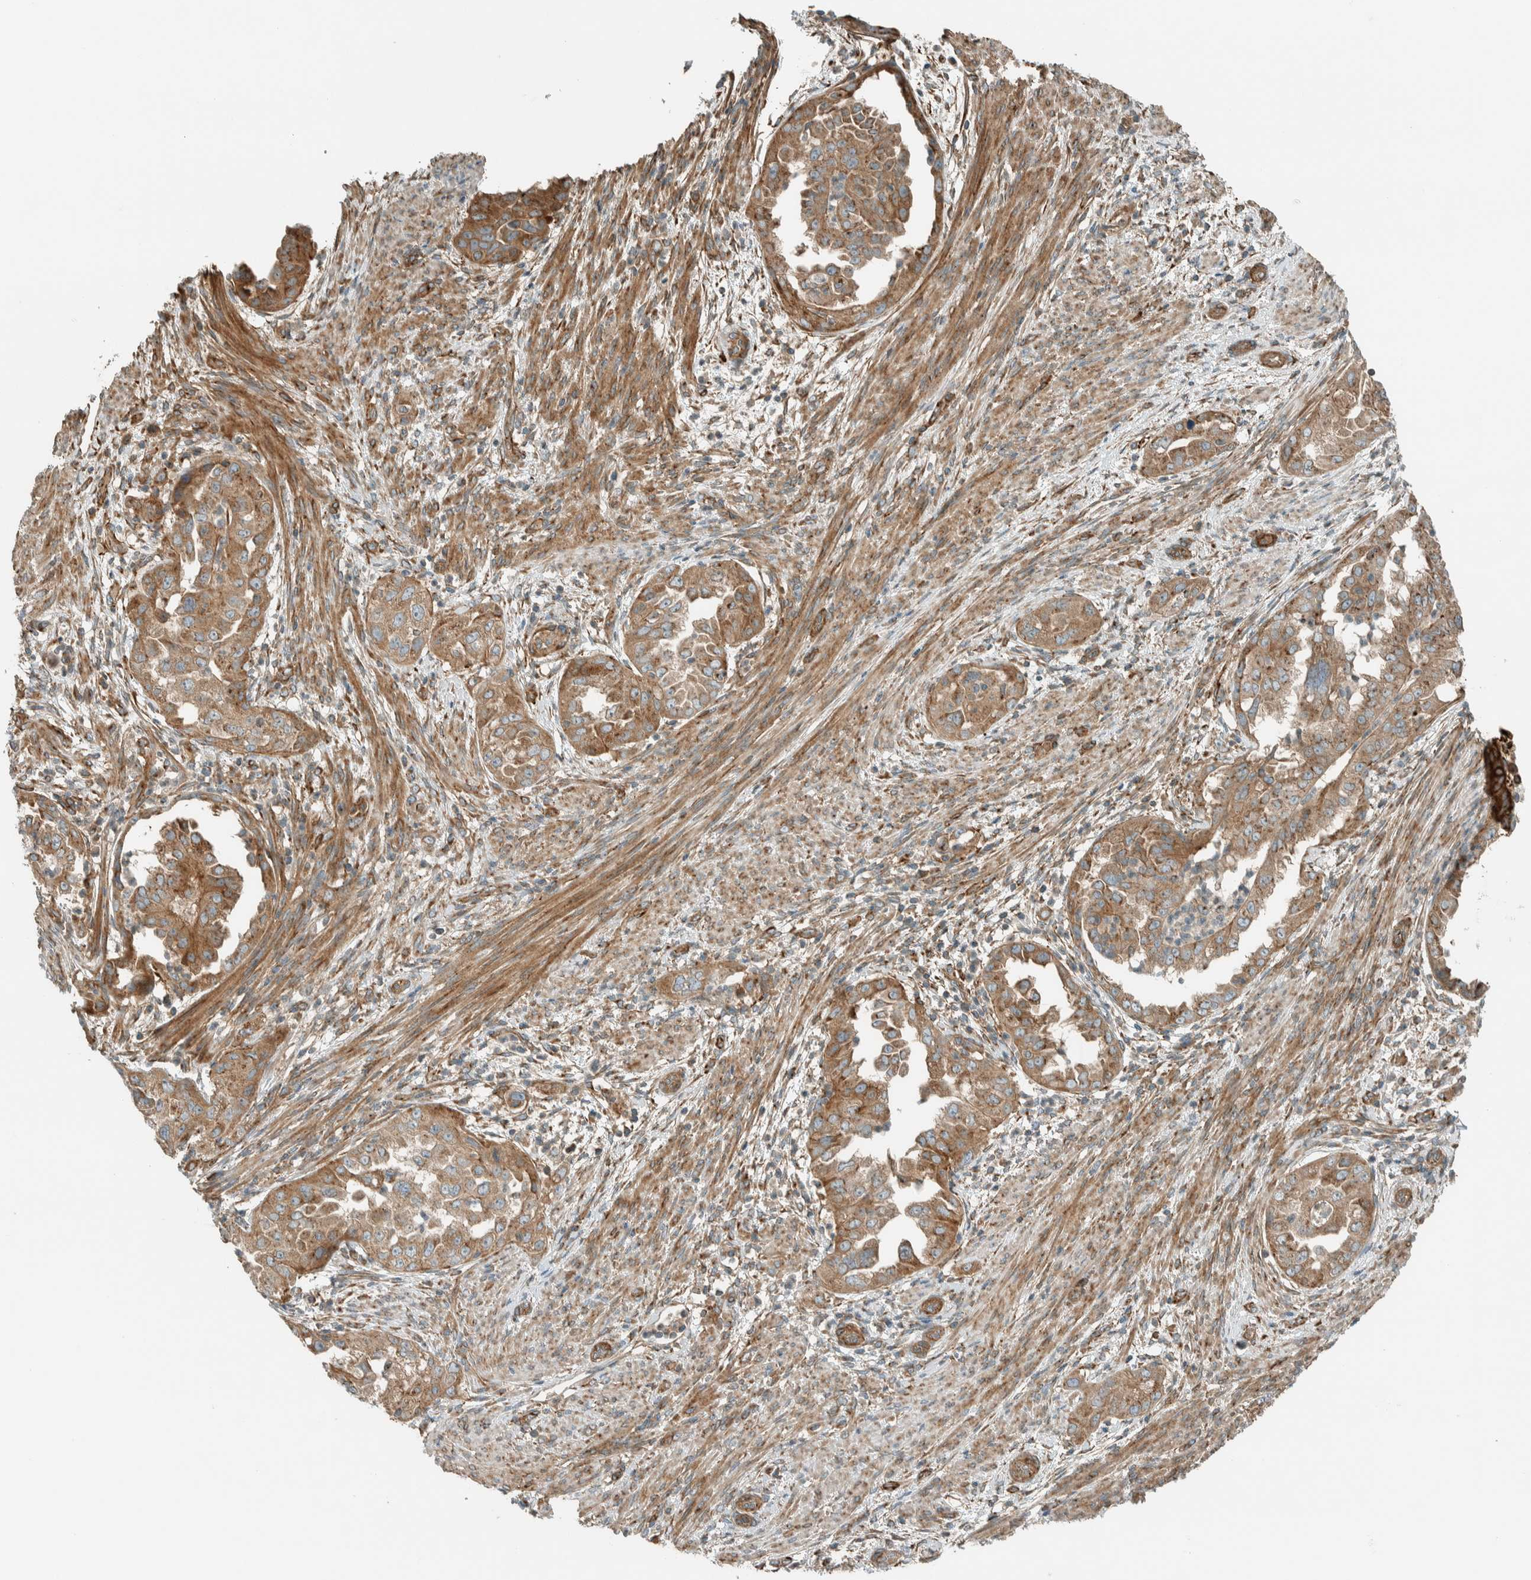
{"staining": {"intensity": "moderate", "quantity": ">75%", "location": "cytoplasmic/membranous"}, "tissue": "endometrial cancer", "cell_type": "Tumor cells", "image_type": "cancer", "snomed": [{"axis": "morphology", "description": "Adenocarcinoma, NOS"}, {"axis": "topography", "description": "Endometrium"}], "caption": "Protein expression analysis of endometrial cancer (adenocarcinoma) shows moderate cytoplasmic/membranous staining in approximately >75% of tumor cells.", "gene": "EXOC7", "patient": {"sex": "female", "age": 85}}